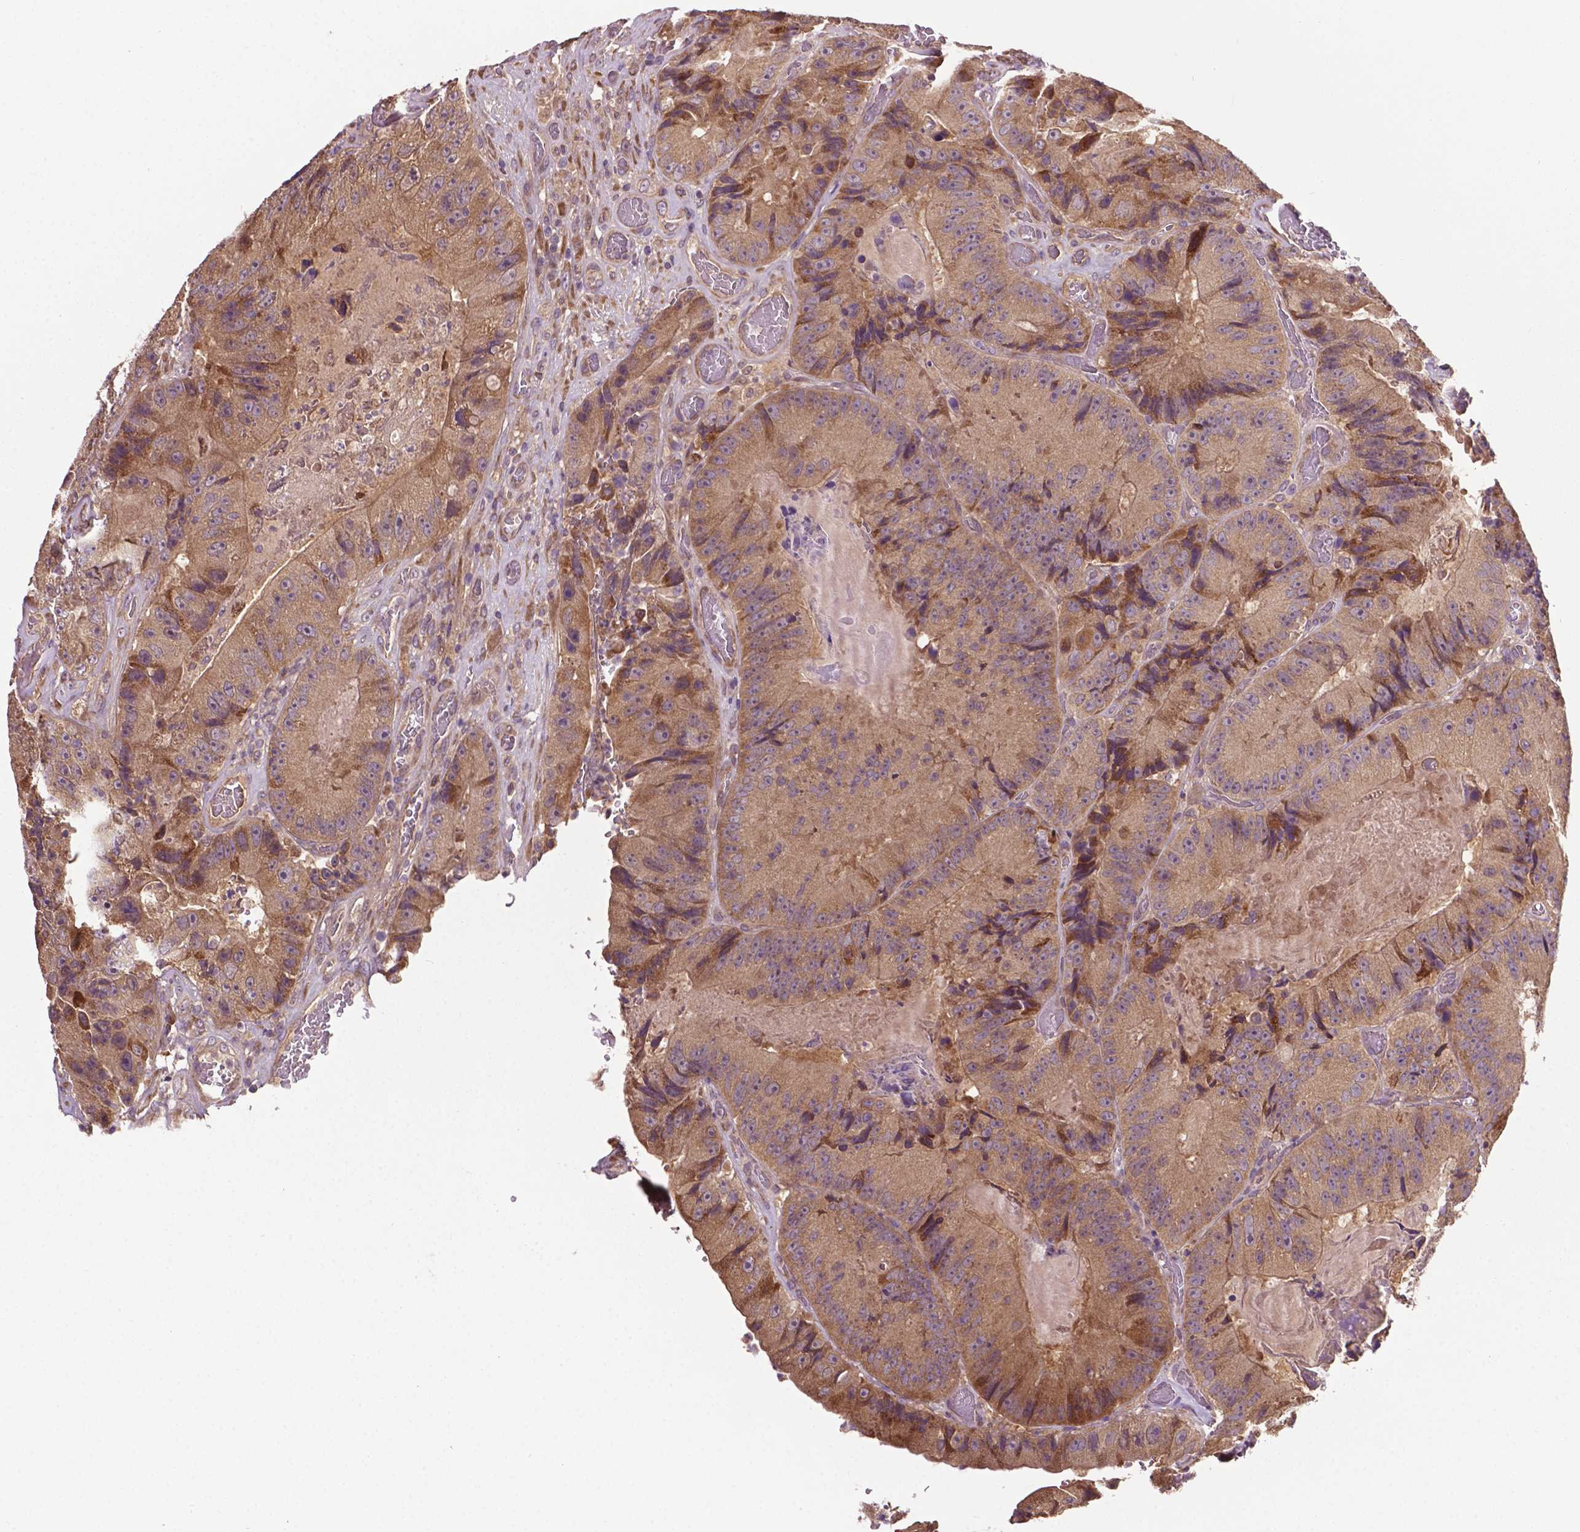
{"staining": {"intensity": "moderate", "quantity": ">75%", "location": "cytoplasmic/membranous"}, "tissue": "colorectal cancer", "cell_type": "Tumor cells", "image_type": "cancer", "snomed": [{"axis": "morphology", "description": "Adenocarcinoma, NOS"}, {"axis": "topography", "description": "Colon"}], "caption": "Human colorectal adenocarcinoma stained with a brown dye displays moderate cytoplasmic/membranous positive staining in about >75% of tumor cells.", "gene": "GJA9", "patient": {"sex": "female", "age": 86}}